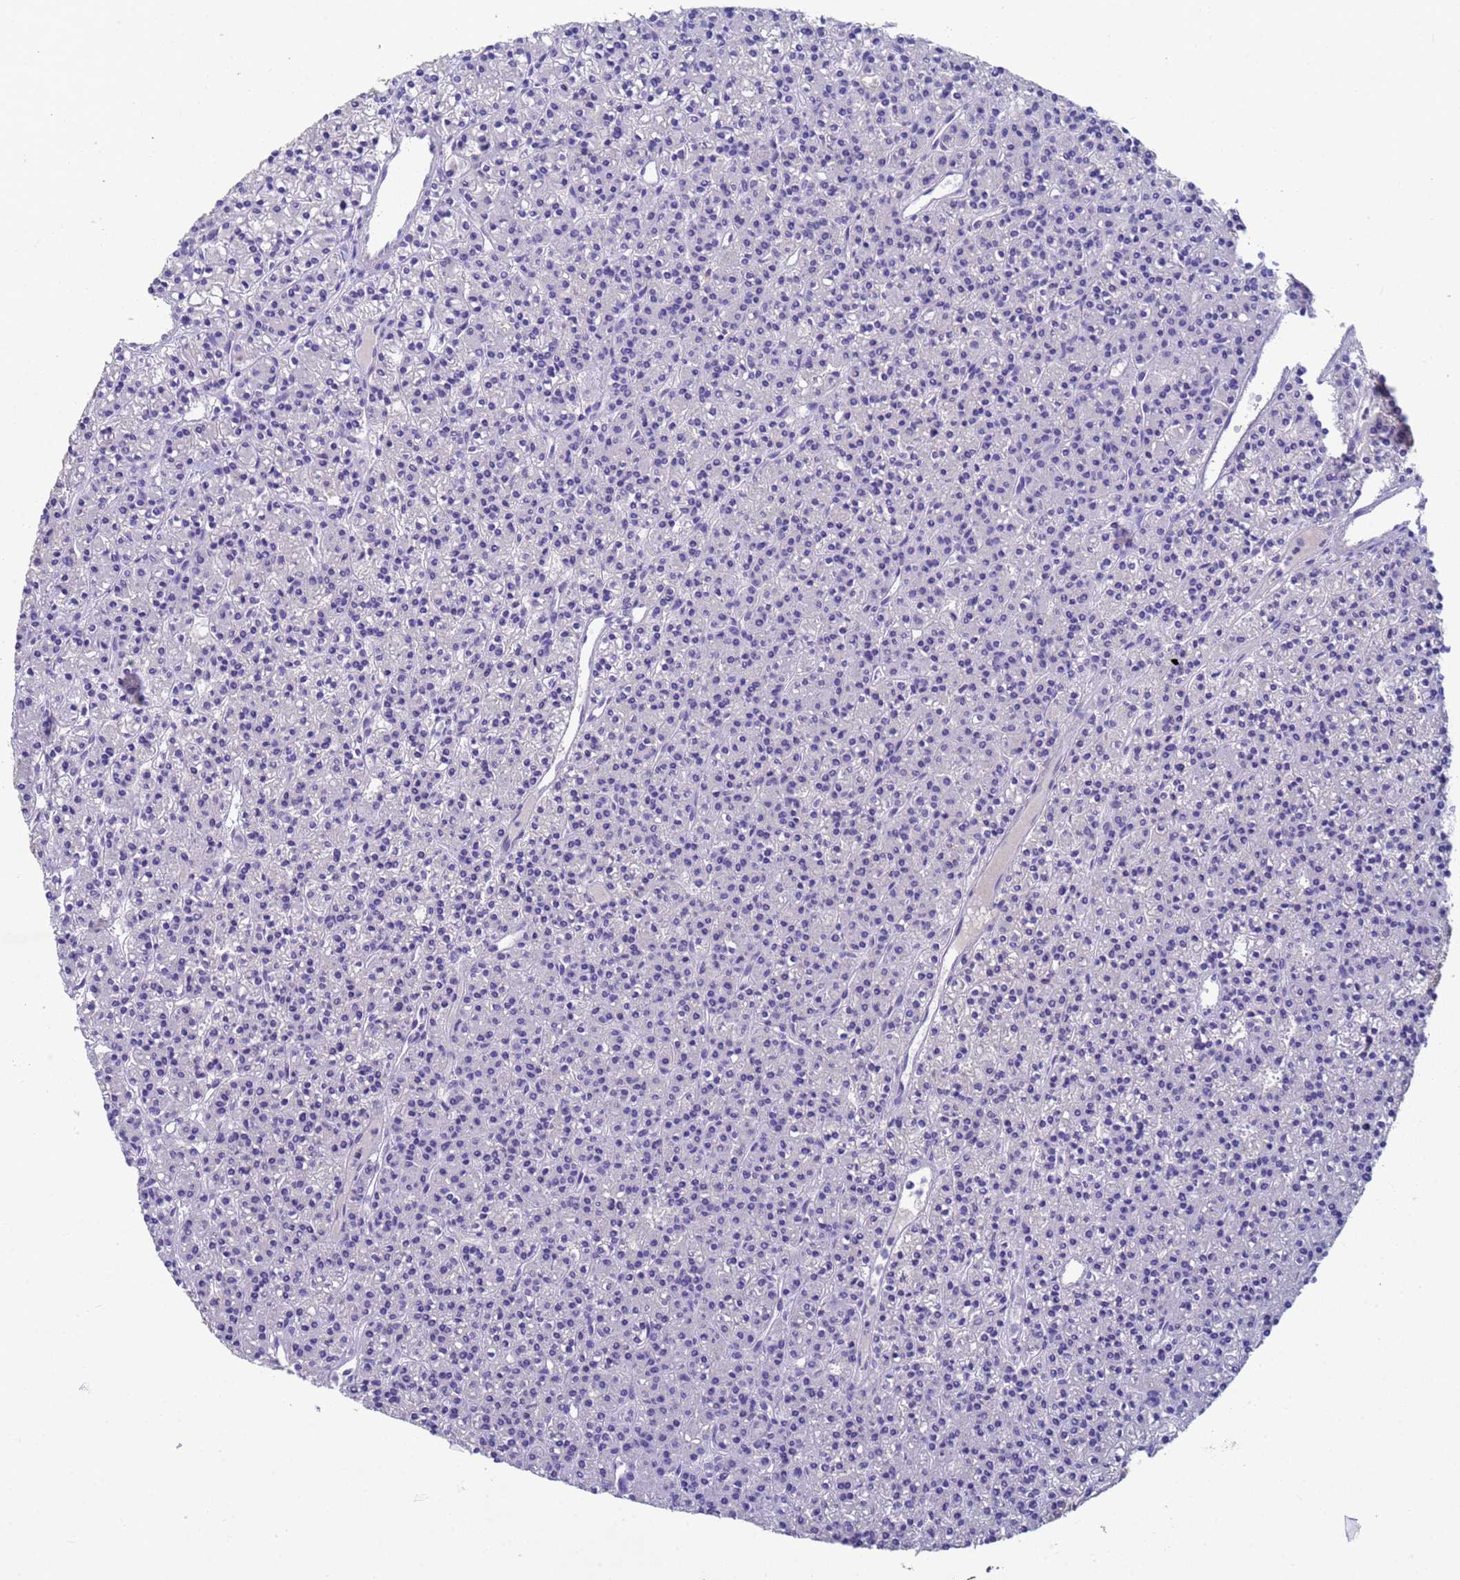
{"staining": {"intensity": "negative", "quantity": "none", "location": "none"}, "tissue": "parathyroid gland", "cell_type": "Glandular cells", "image_type": "normal", "snomed": [{"axis": "morphology", "description": "Normal tissue, NOS"}, {"axis": "topography", "description": "Parathyroid gland"}], "caption": "Immunohistochemical staining of unremarkable human parathyroid gland displays no significant expression in glandular cells. The staining is performed using DAB (3,3'-diaminobenzidine) brown chromogen with nuclei counter-stained in using hematoxylin.", "gene": "KLHL13", "patient": {"sex": "female", "age": 45}}